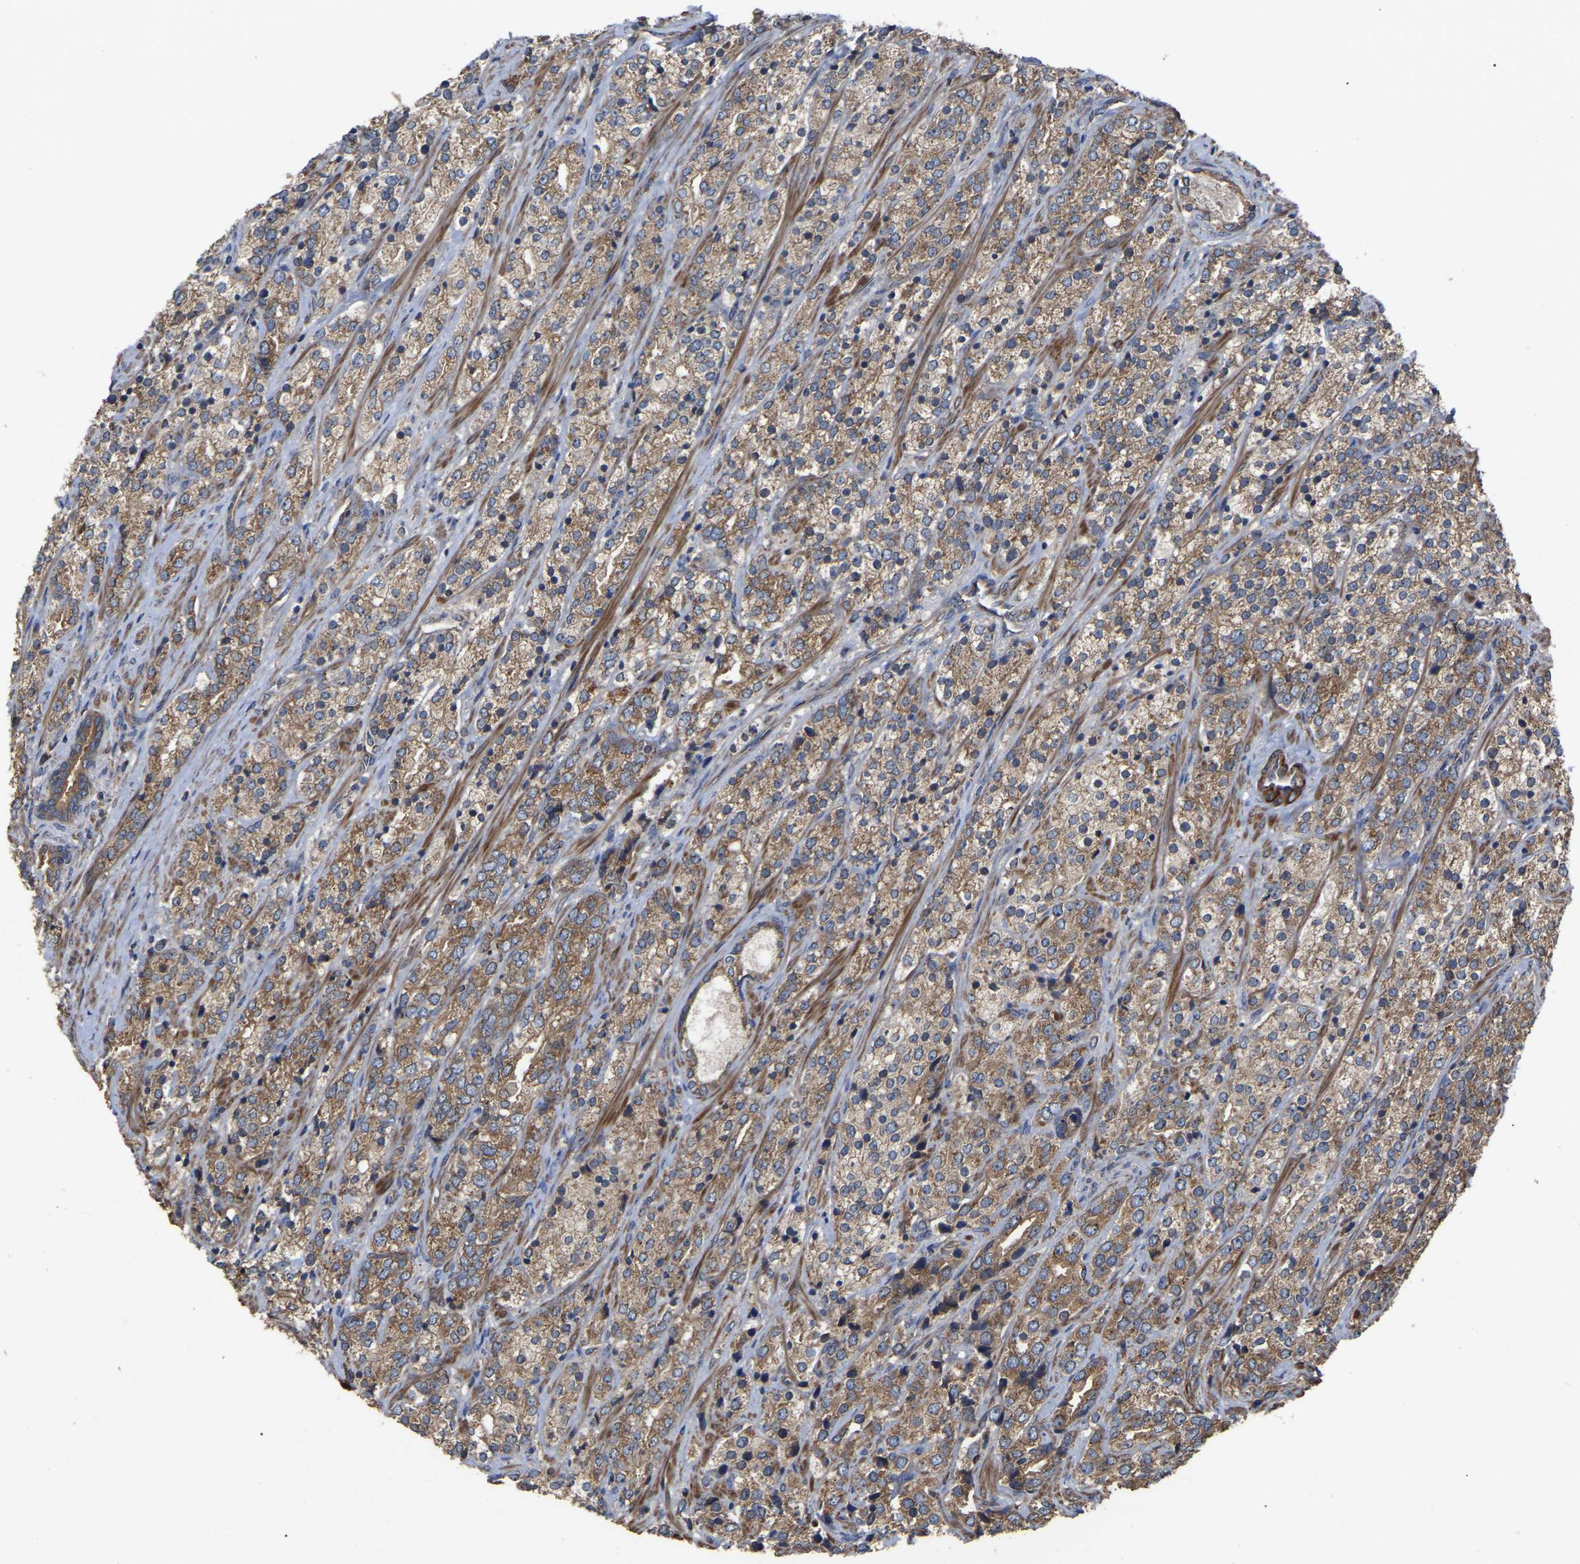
{"staining": {"intensity": "moderate", "quantity": ">75%", "location": "cytoplasmic/membranous"}, "tissue": "prostate cancer", "cell_type": "Tumor cells", "image_type": "cancer", "snomed": [{"axis": "morphology", "description": "Adenocarcinoma, High grade"}, {"axis": "topography", "description": "Prostate"}], "caption": "Immunohistochemistry photomicrograph of human prostate cancer (high-grade adenocarcinoma) stained for a protein (brown), which displays medium levels of moderate cytoplasmic/membranous positivity in approximately >75% of tumor cells.", "gene": "GCC1", "patient": {"sex": "male", "age": 71}}